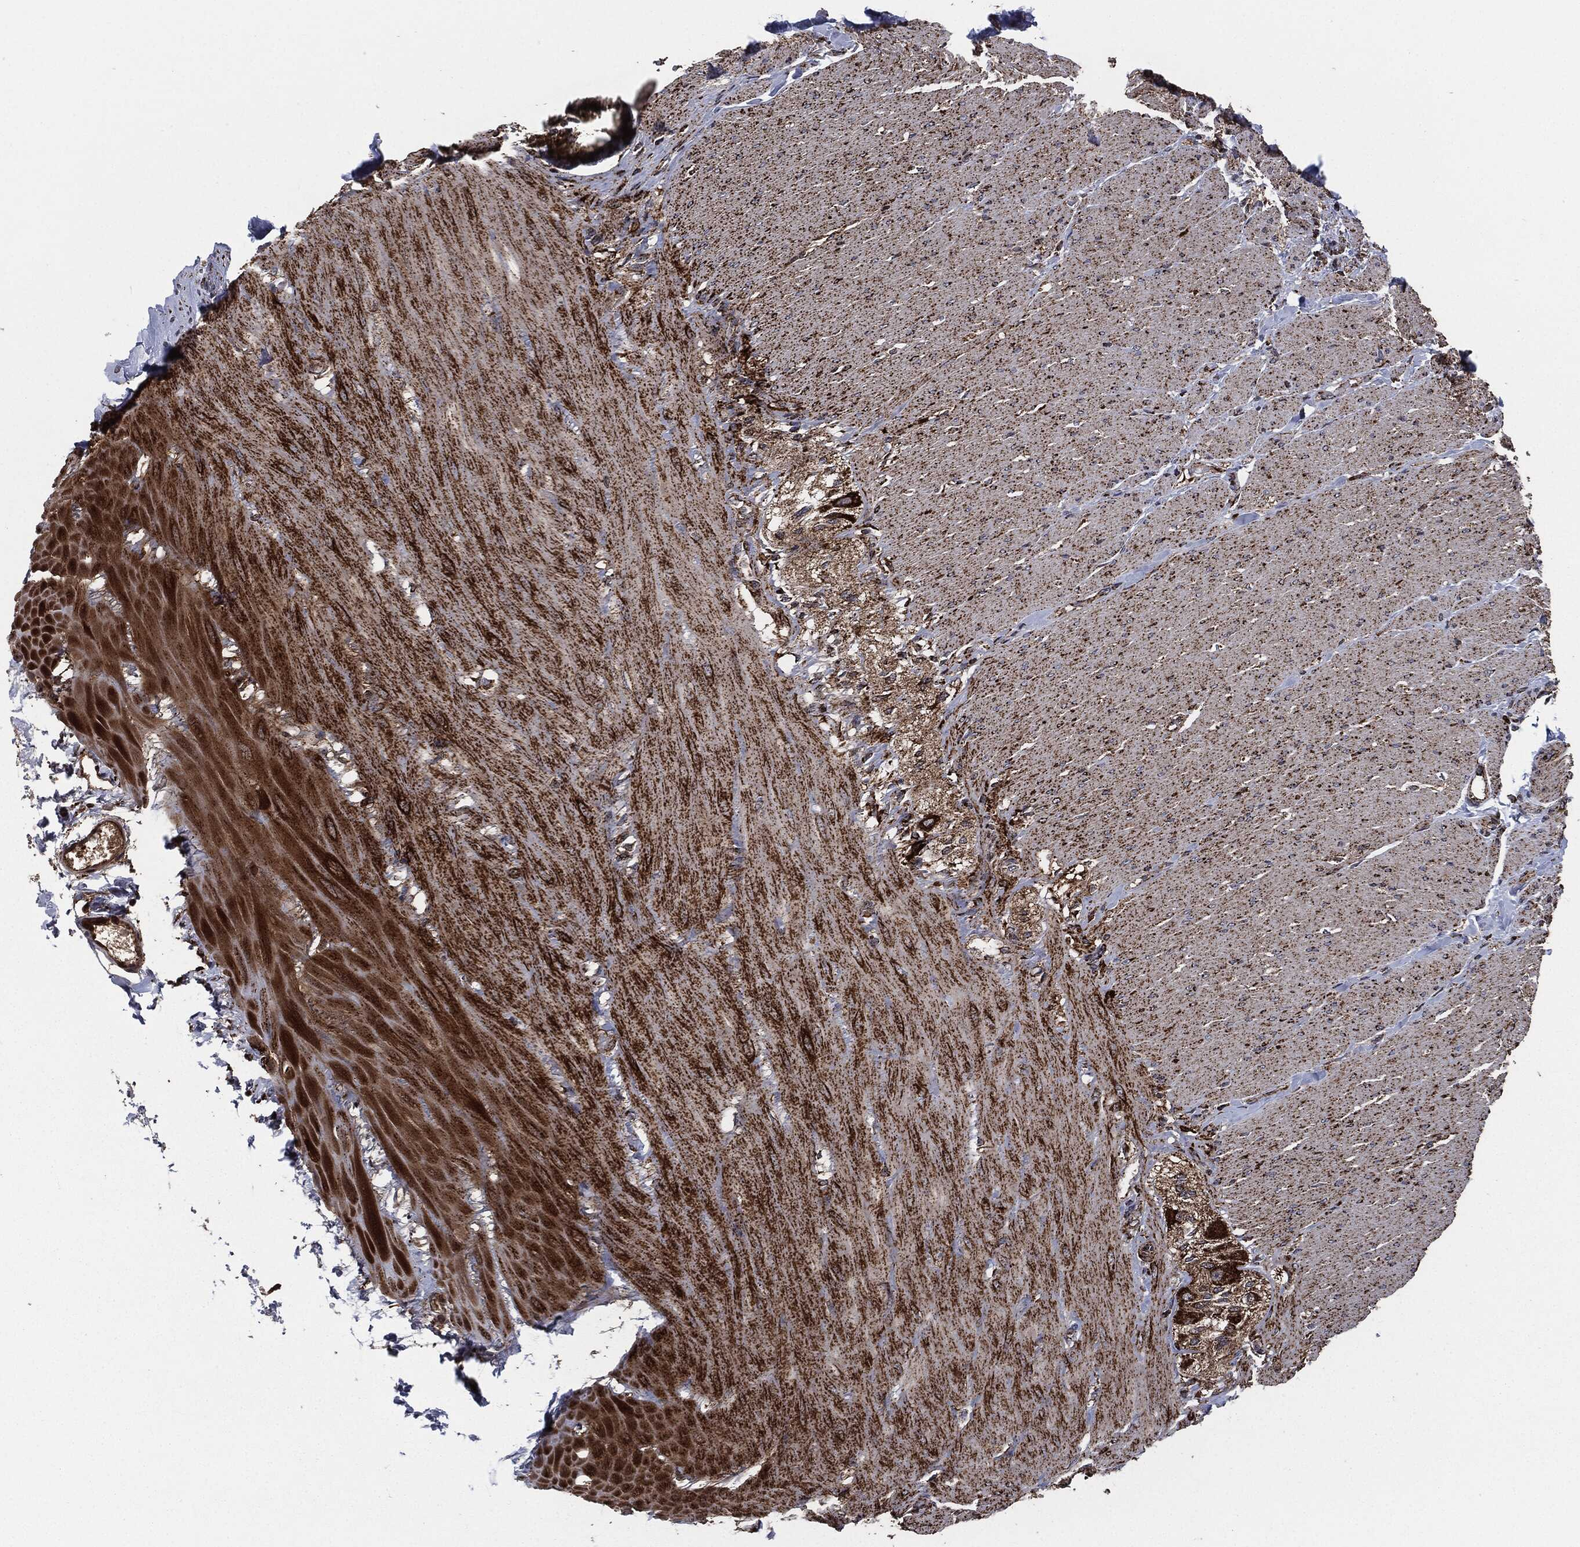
{"staining": {"intensity": "strong", "quantity": "<25%", "location": "cytoplasmic/membranous"}, "tissue": "soft tissue", "cell_type": "Fibroblasts", "image_type": "normal", "snomed": [{"axis": "morphology", "description": "Normal tissue, NOS"}, {"axis": "topography", "description": "Smooth muscle"}, {"axis": "topography", "description": "Duodenum"}, {"axis": "topography", "description": "Peripheral nerve tissue"}], "caption": "A histopathology image of soft tissue stained for a protein exhibits strong cytoplasmic/membranous brown staining in fibroblasts. The staining was performed using DAB, with brown indicating positive protein expression. Nuclei are stained blue with hematoxylin.", "gene": "FH", "patient": {"sex": "female", "age": 61}}